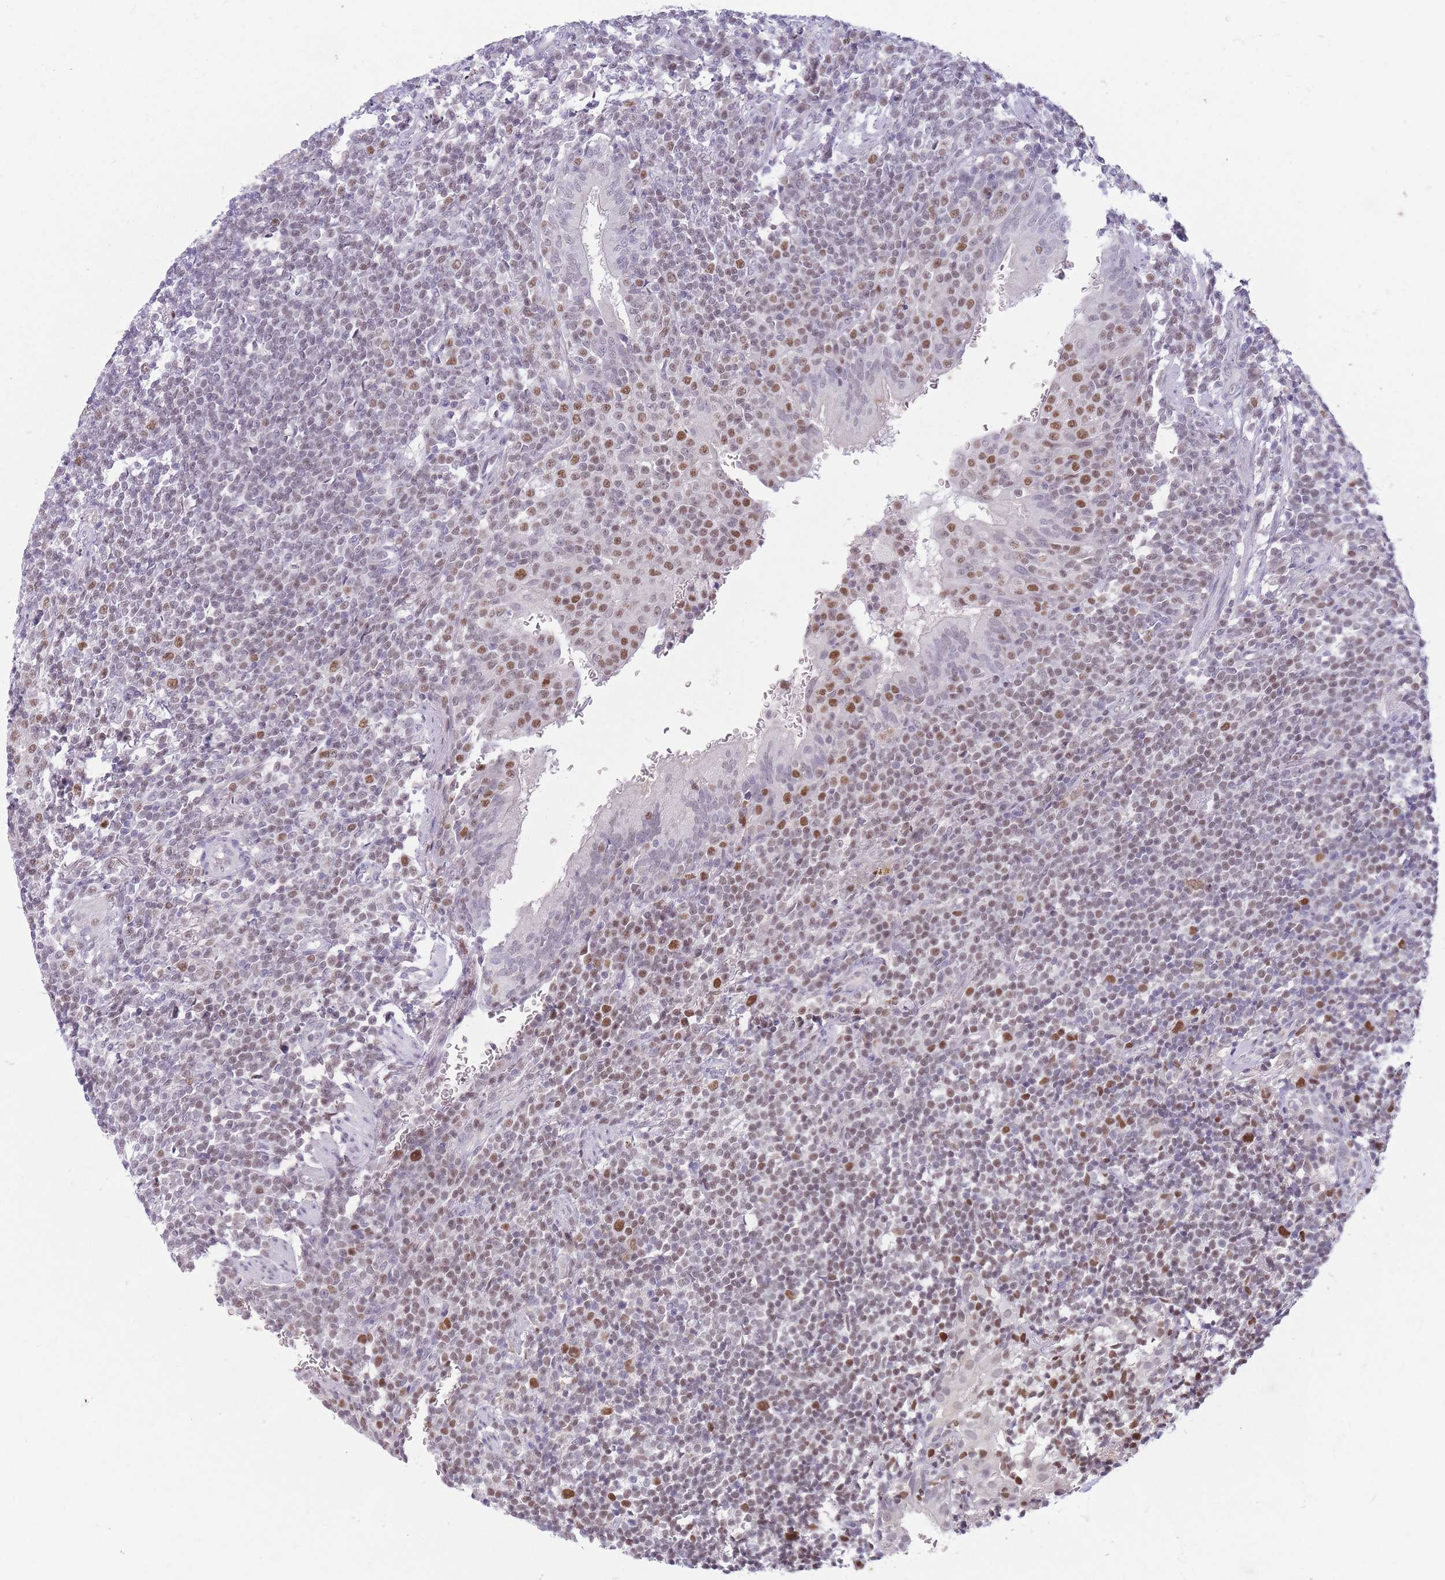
{"staining": {"intensity": "moderate", "quantity": "<25%", "location": "nuclear"}, "tissue": "lymphoma", "cell_type": "Tumor cells", "image_type": "cancer", "snomed": [{"axis": "morphology", "description": "Malignant lymphoma, non-Hodgkin's type, Low grade"}, {"axis": "topography", "description": "Lung"}], "caption": "Immunohistochemical staining of lymphoma displays low levels of moderate nuclear protein expression in approximately <25% of tumor cells.", "gene": "ARID3B", "patient": {"sex": "female", "age": 71}}